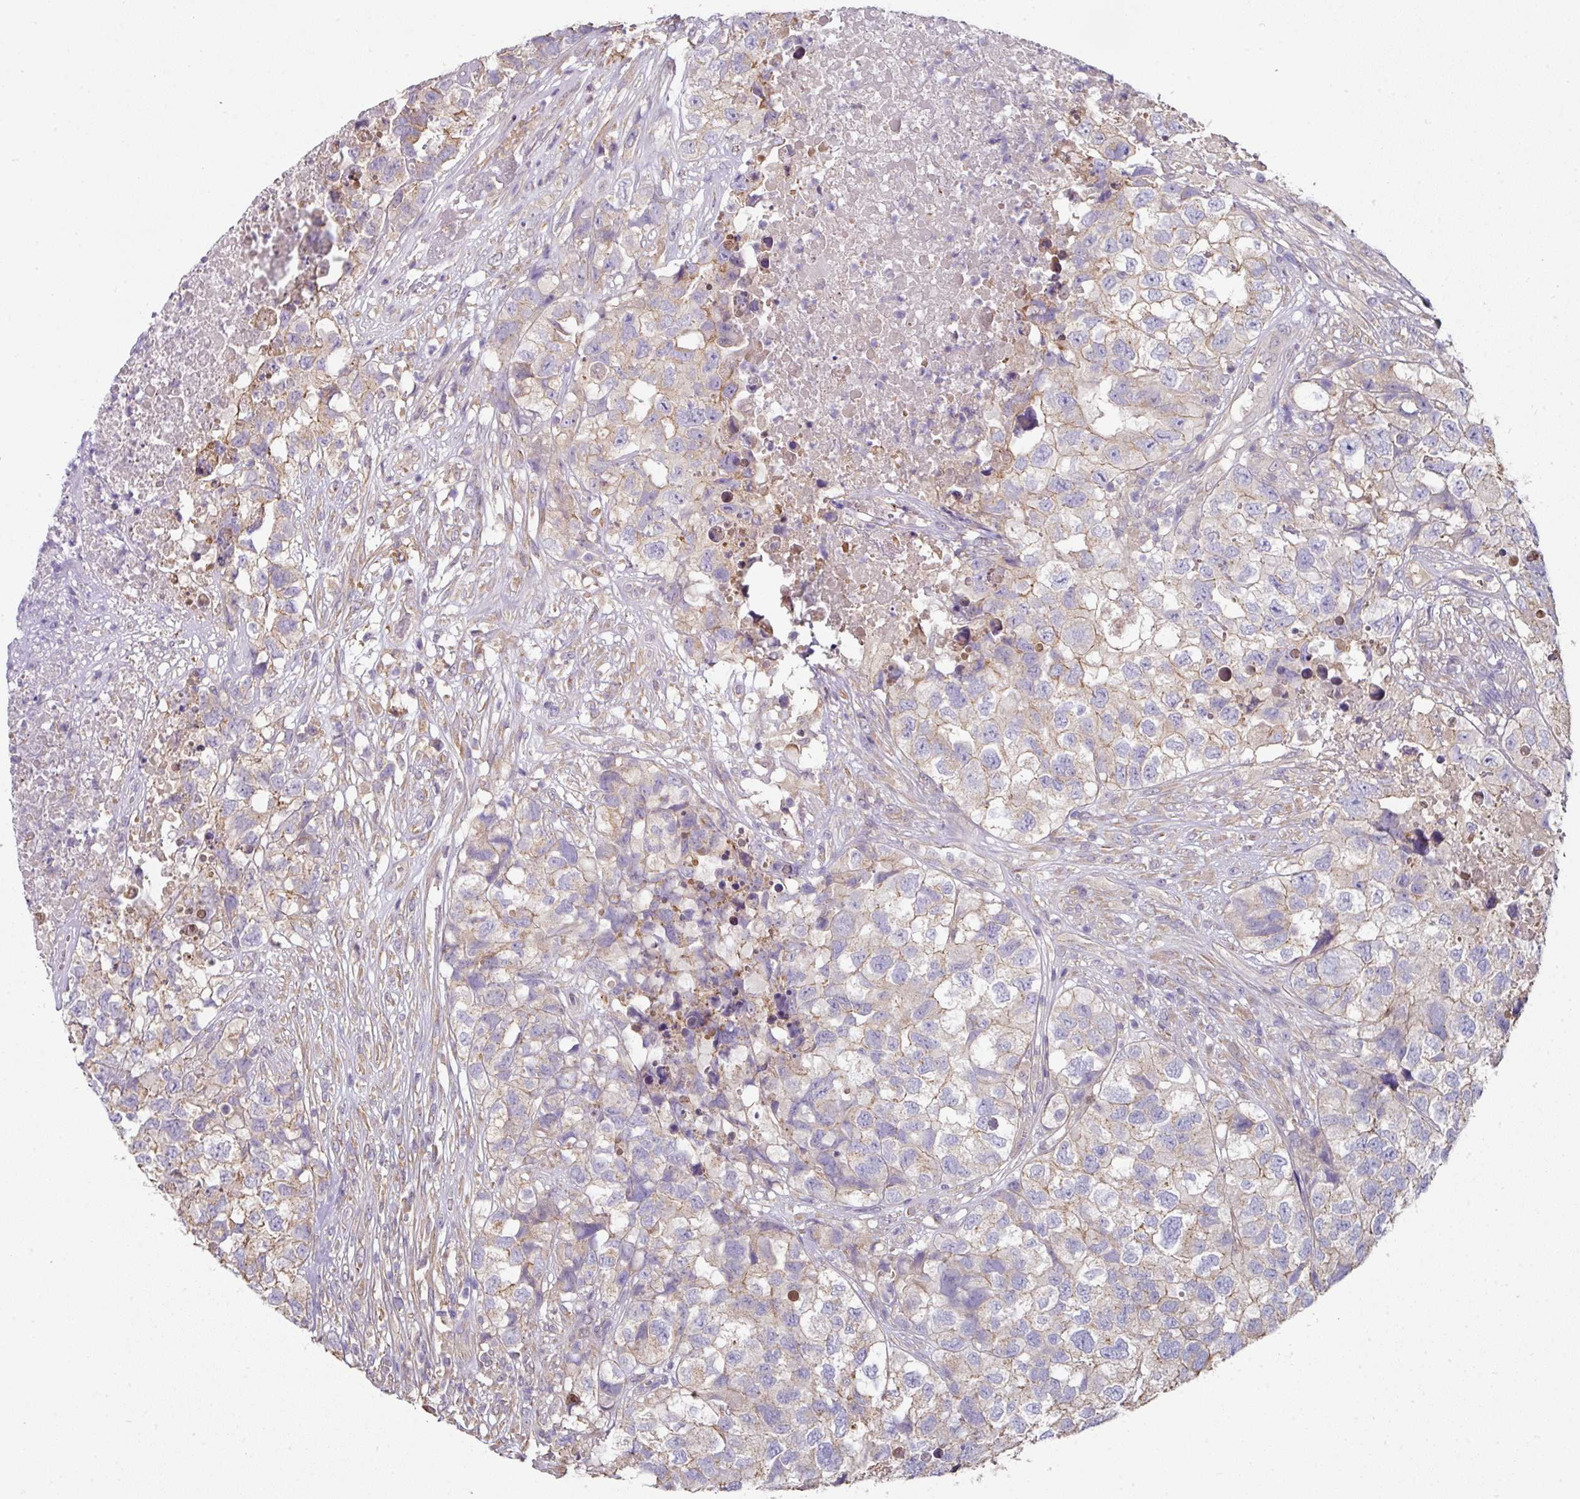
{"staining": {"intensity": "negative", "quantity": "none", "location": "none"}, "tissue": "testis cancer", "cell_type": "Tumor cells", "image_type": "cancer", "snomed": [{"axis": "morphology", "description": "Carcinoma, Embryonal, NOS"}, {"axis": "topography", "description": "Testis"}], "caption": "DAB (3,3'-diaminobenzidine) immunohistochemical staining of human embryonal carcinoma (testis) reveals no significant expression in tumor cells.", "gene": "C4orf48", "patient": {"sex": "male", "age": 83}}